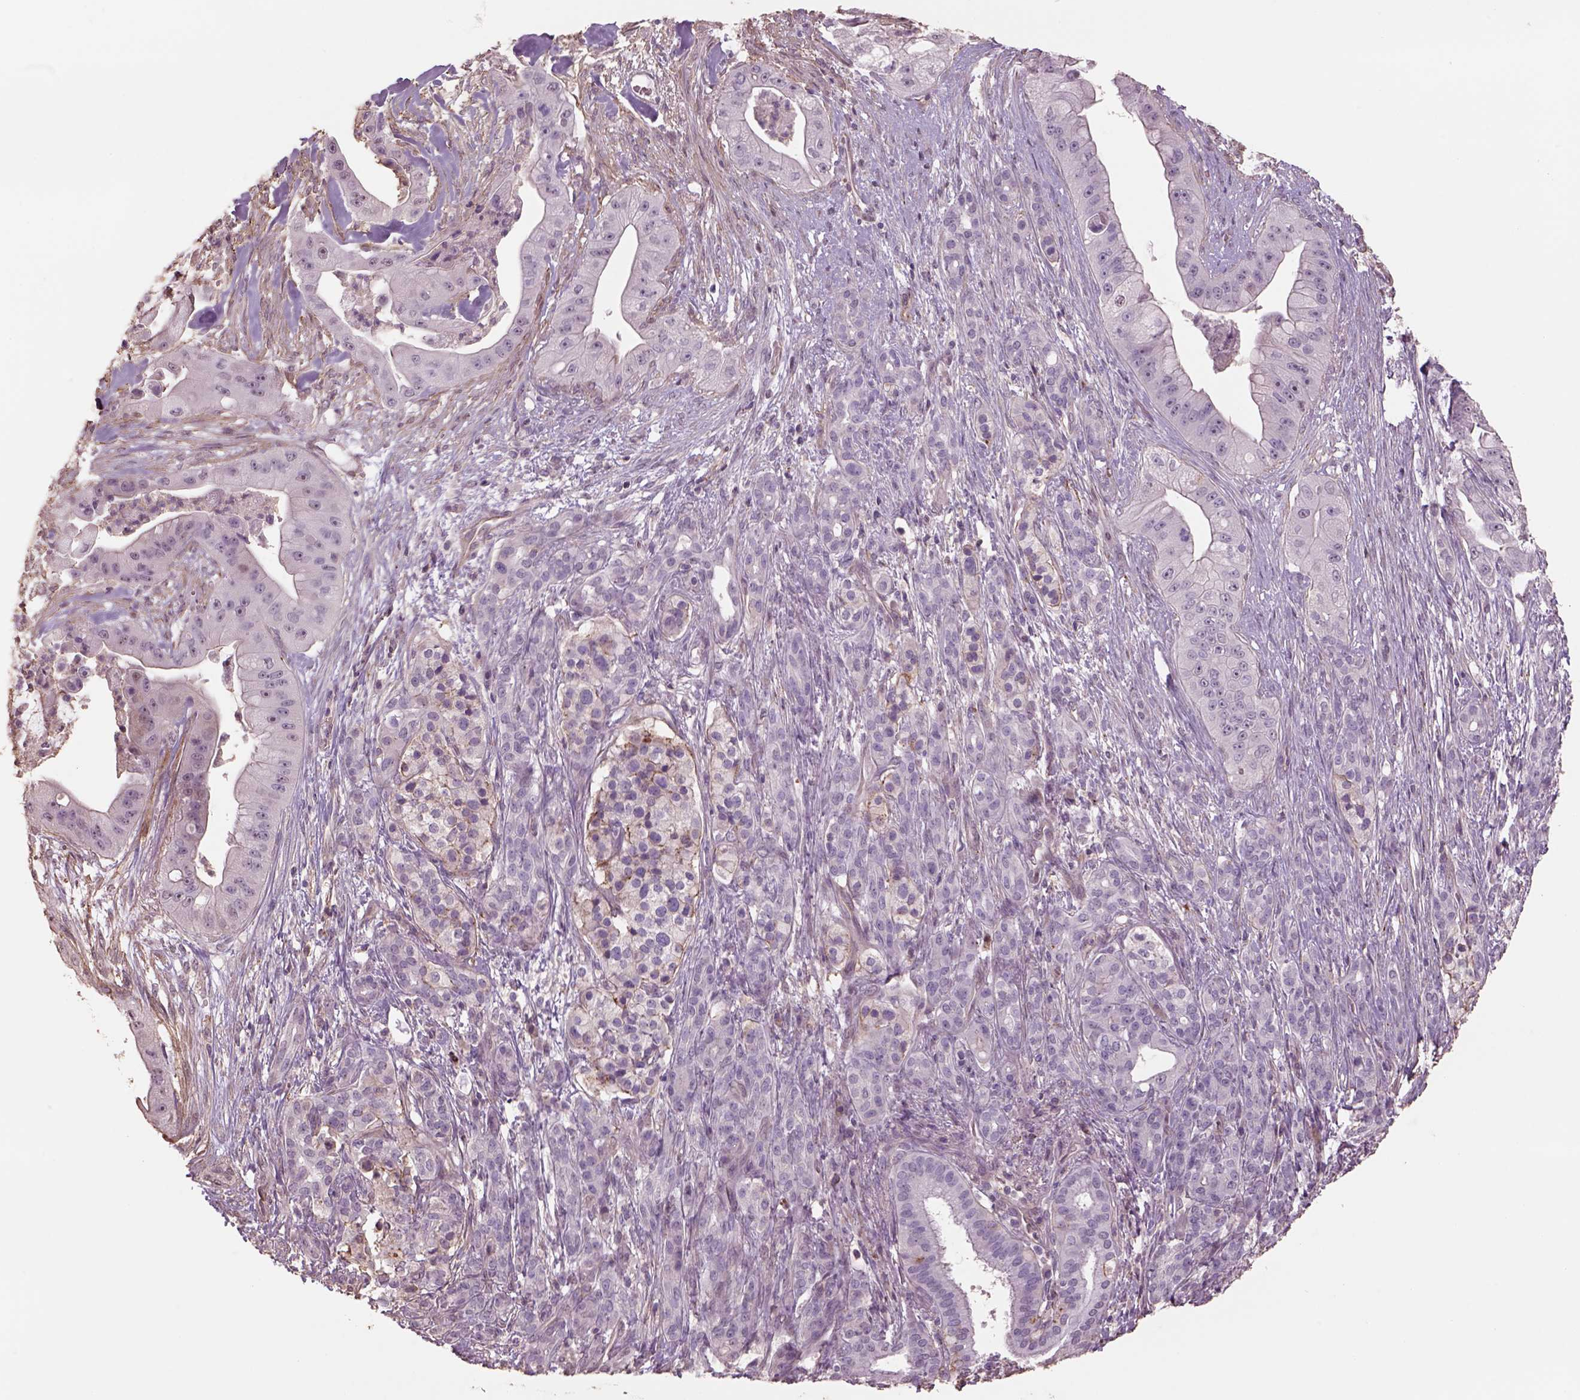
{"staining": {"intensity": "negative", "quantity": "none", "location": "none"}, "tissue": "pancreatic cancer", "cell_type": "Tumor cells", "image_type": "cancer", "snomed": [{"axis": "morphology", "description": "Normal tissue, NOS"}, {"axis": "morphology", "description": "Inflammation, NOS"}, {"axis": "morphology", "description": "Adenocarcinoma, NOS"}, {"axis": "topography", "description": "Pancreas"}], "caption": "DAB immunohistochemical staining of pancreatic adenocarcinoma shows no significant expression in tumor cells.", "gene": "LIN7A", "patient": {"sex": "male", "age": 57}}